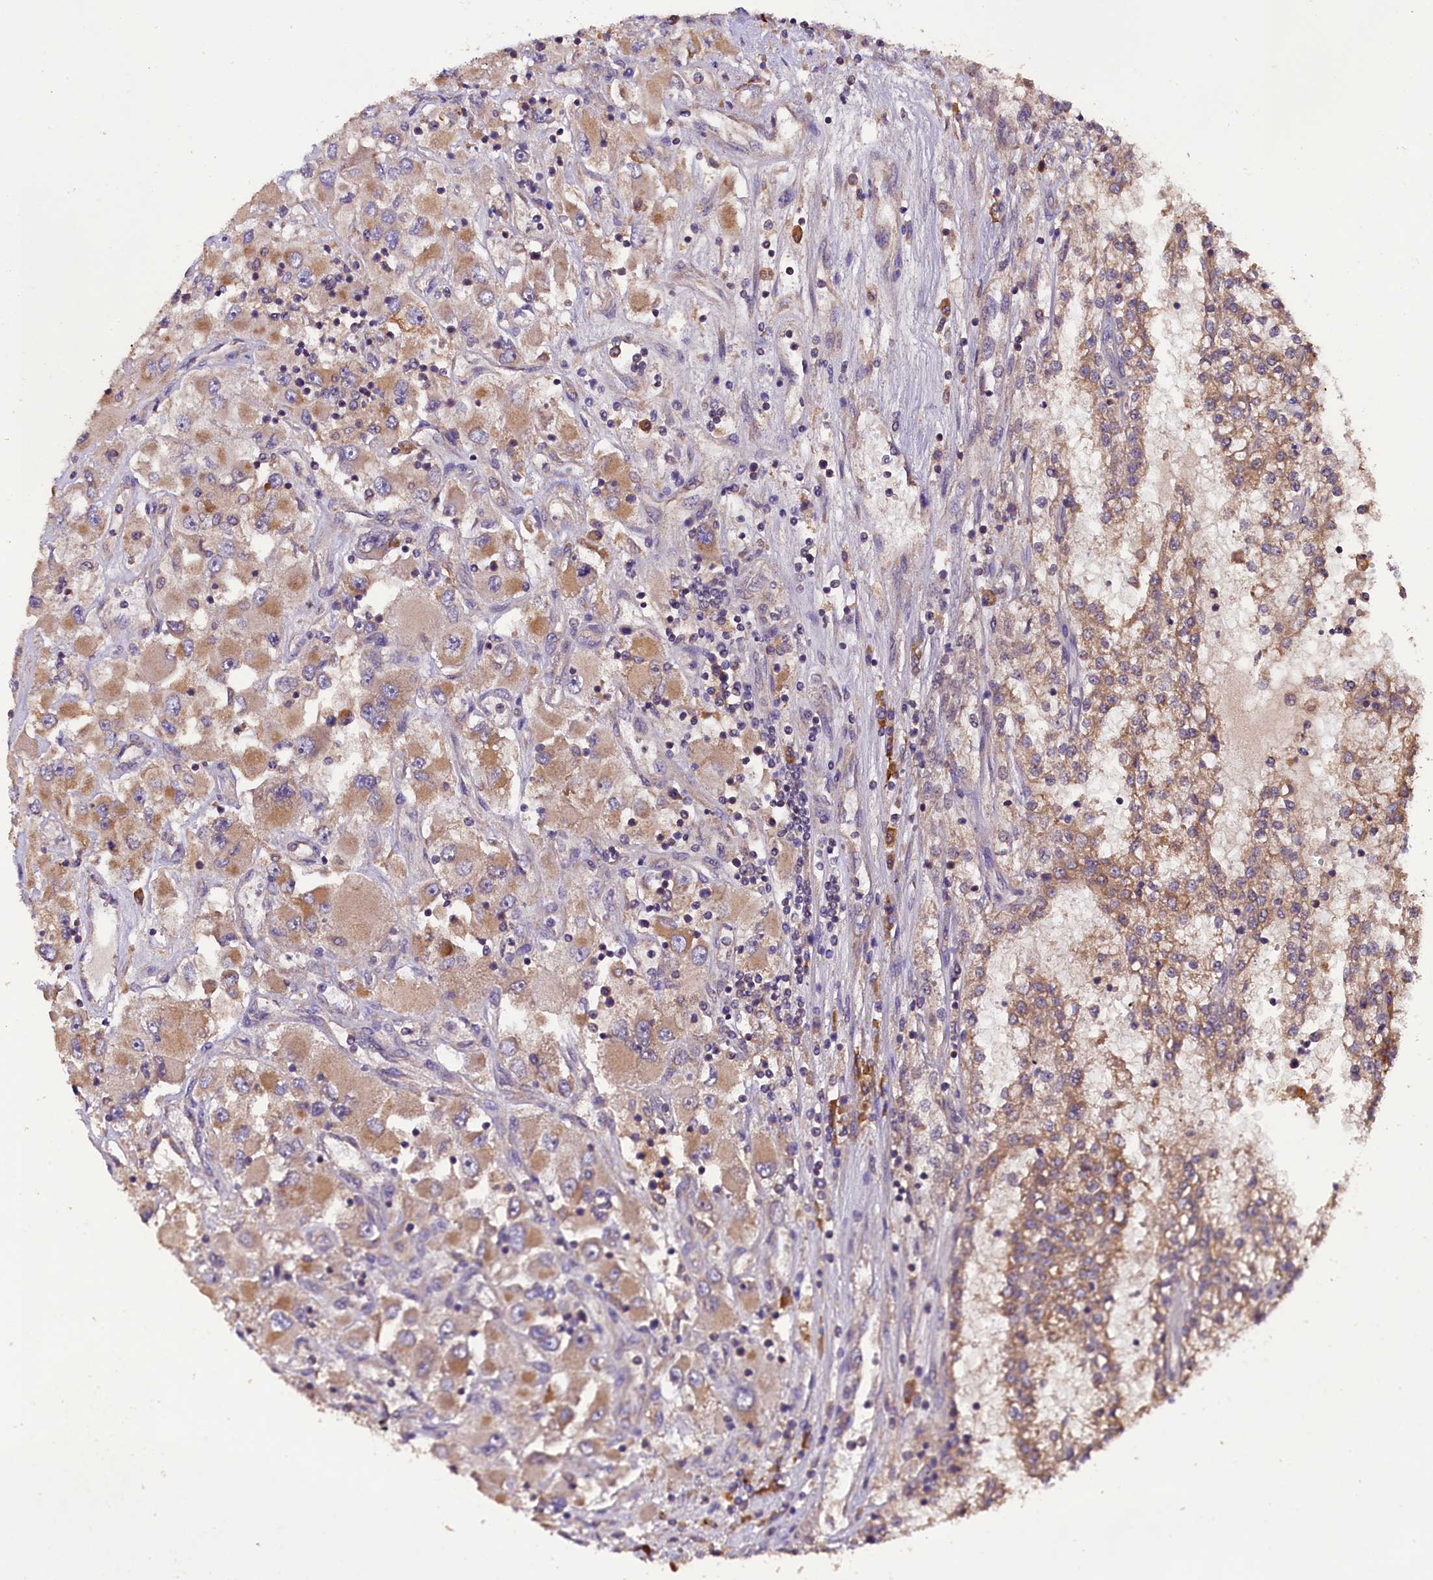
{"staining": {"intensity": "moderate", "quantity": ">75%", "location": "cytoplasmic/membranous"}, "tissue": "renal cancer", "cell_type": "Tumor cells", "image_type": "cancer", "snomed": [{"axis": "morphology", "description": "Adenocarcinoma, NOS"}, {"axis": "topography", "description": "Kidney"}], "caption": "The micrograph demonstrates staining of renal adenocarcinoma, revealing moderate cytoplasmic/membranous protein staining (brown color) within tumor cells. The protein of interest is stained brown, and the nuclei are stained in blue (DAB (3,3'-diaminobenzidine) IHC with brightfield microscopy, high magnification).", "gene": "ENKD1", "patient": {"sex": "female", "age": 52}}